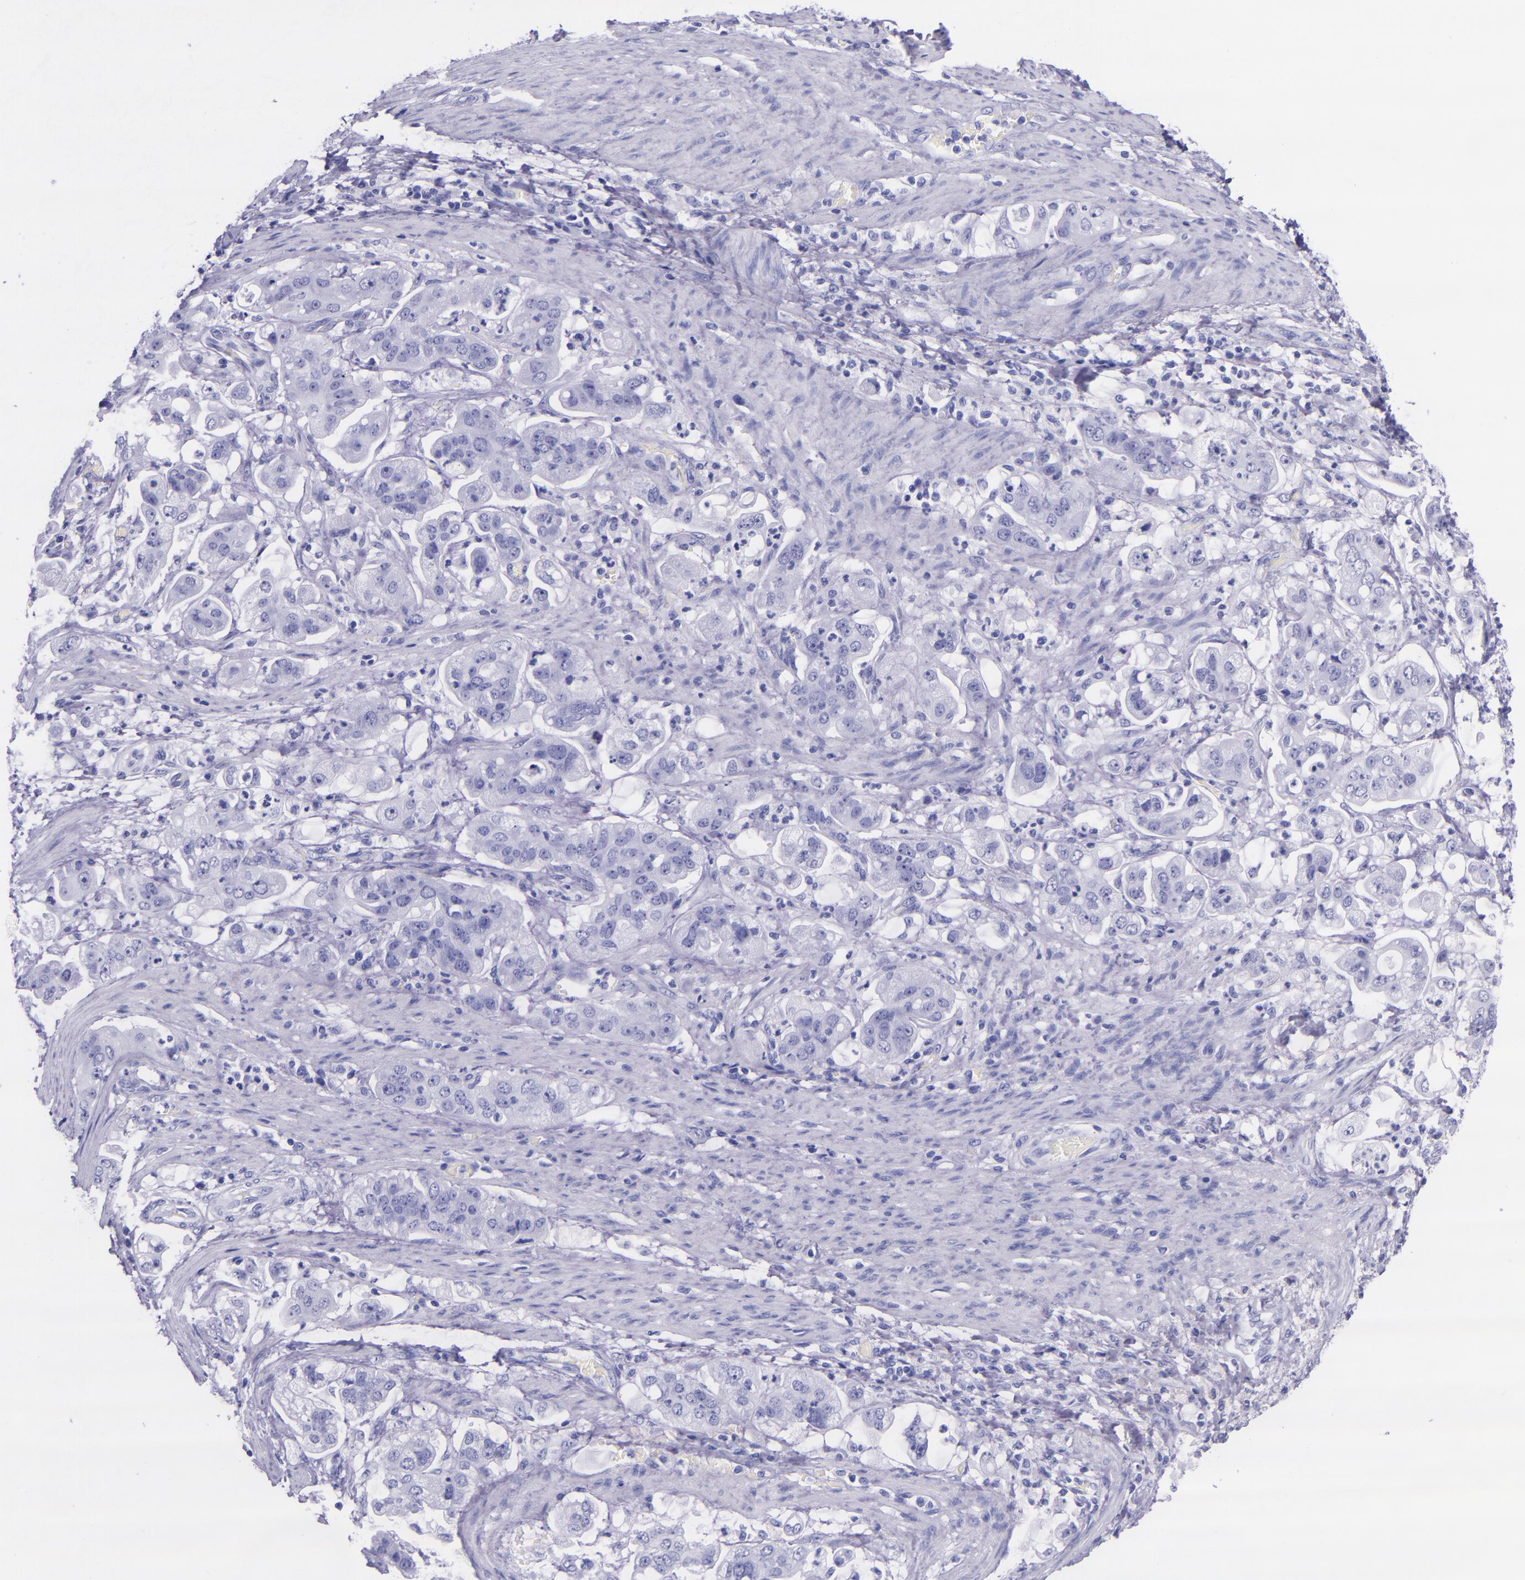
{"staining": {"intensity": "negative", "quantity": "none", "location": "none"}, "tissue": "stomach cancer", "cell_type": "Tumor cells", "image_type": "cancer", "snomed": [{"axis": "morphology", "description": "Adenocarcinoma, NOS"}, {"axis": "topography", "description": "Stomach"}], "caption": "A high-resolution image shows immunohistochemistry staining of adenocarcinoma (stomach), which displays no significant positivity in tumor cells.", "gene": "MBP", "patient": {"sex": "male", "age": 62}}